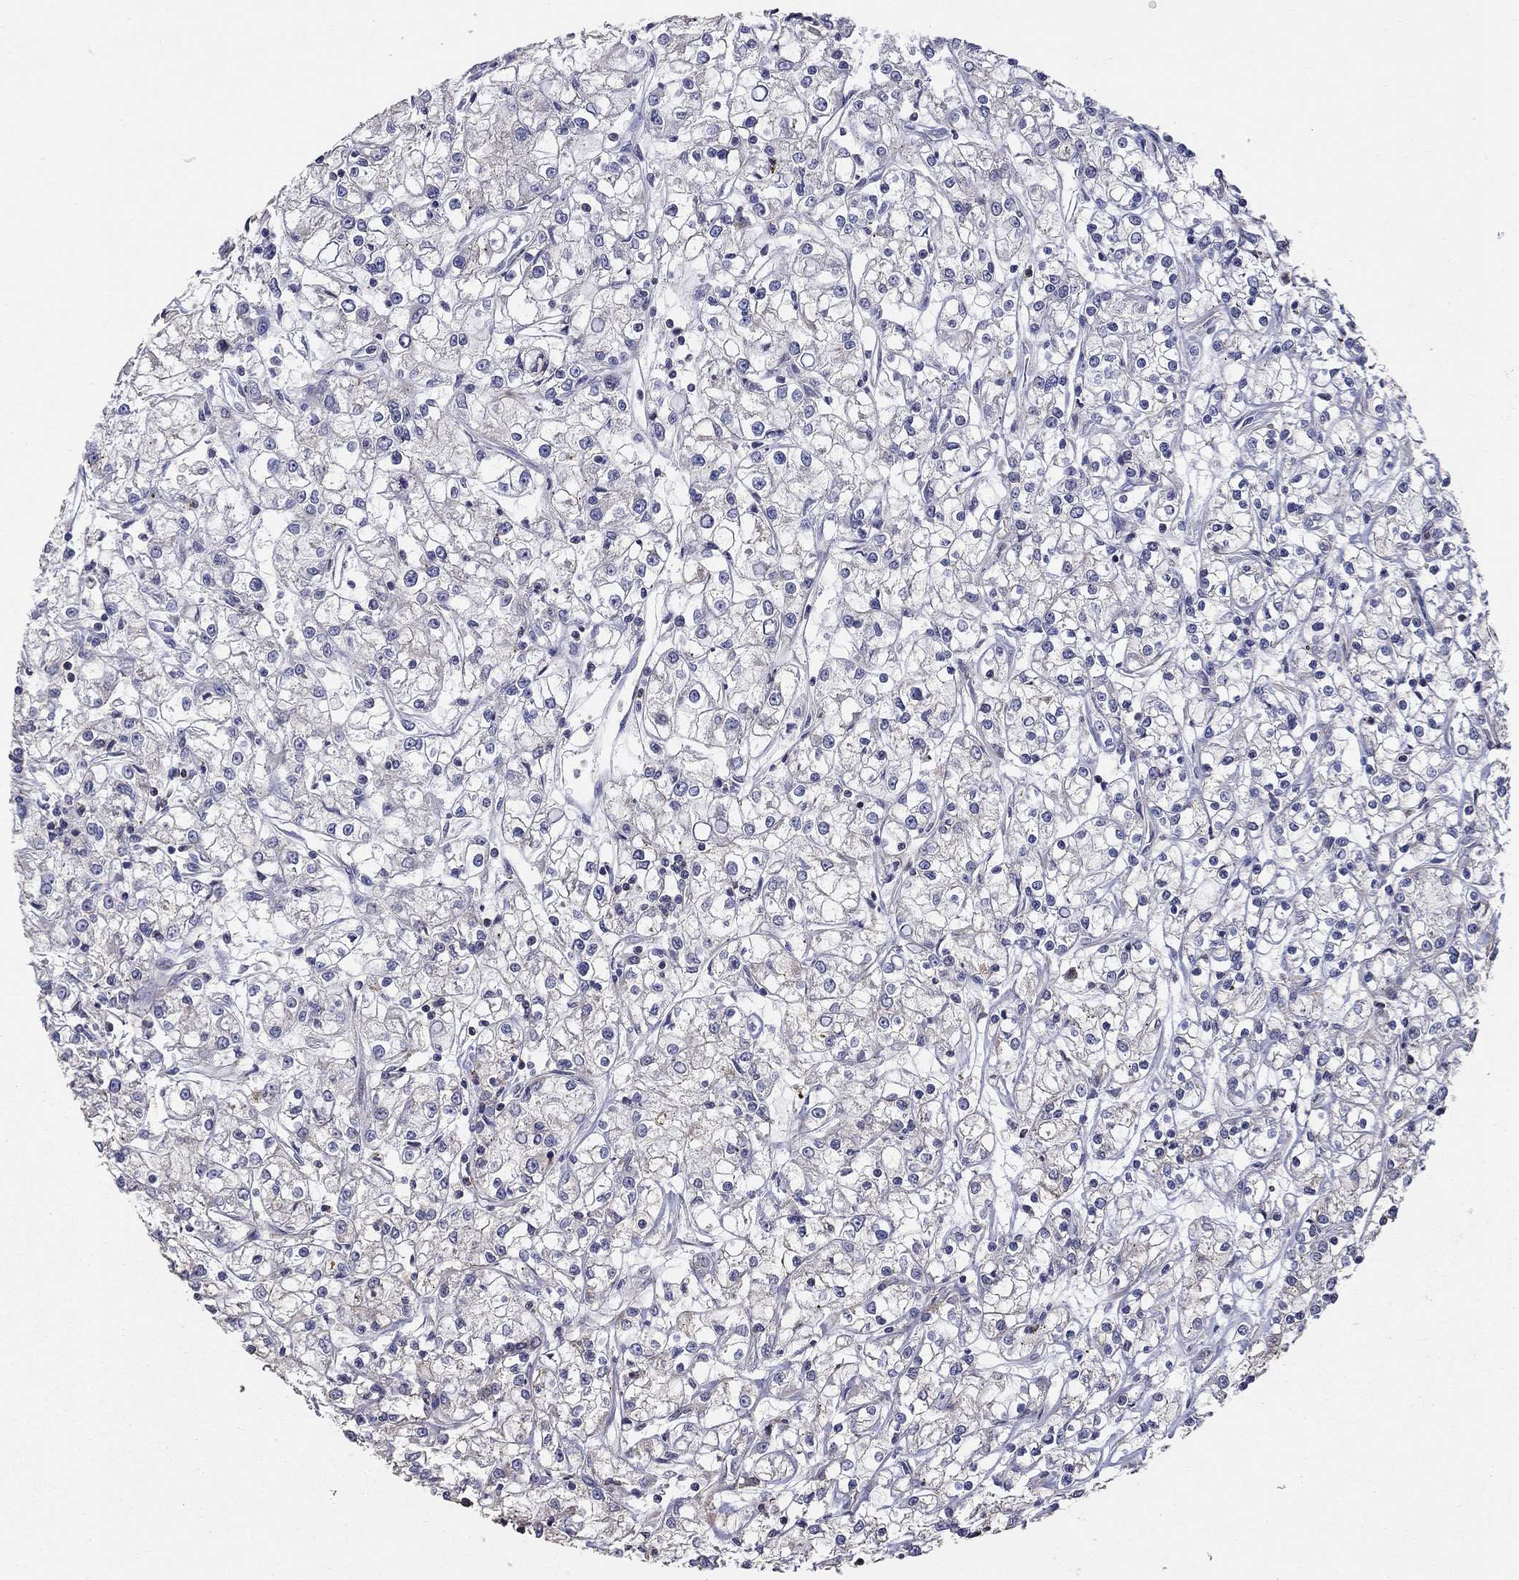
{"staining": {"intensity": "negative", "quantity": "none", "location": "none"}, "tissue": "renal cancer", "cell_type": "Tumor cells", "image_type": "cancer", "snomed": [{"axis": "morphology", "description": "Adenocarcinoma, NOS"}, {"axis": "topography", "description": "Kidney"}], "caption": "Immunohistochemical staining of human renal cancer (adenocarcinoma) displays no significant staining in tumor cells.", "gene": "NPHP1", "patient": {"sex": "female", "age": 59}}